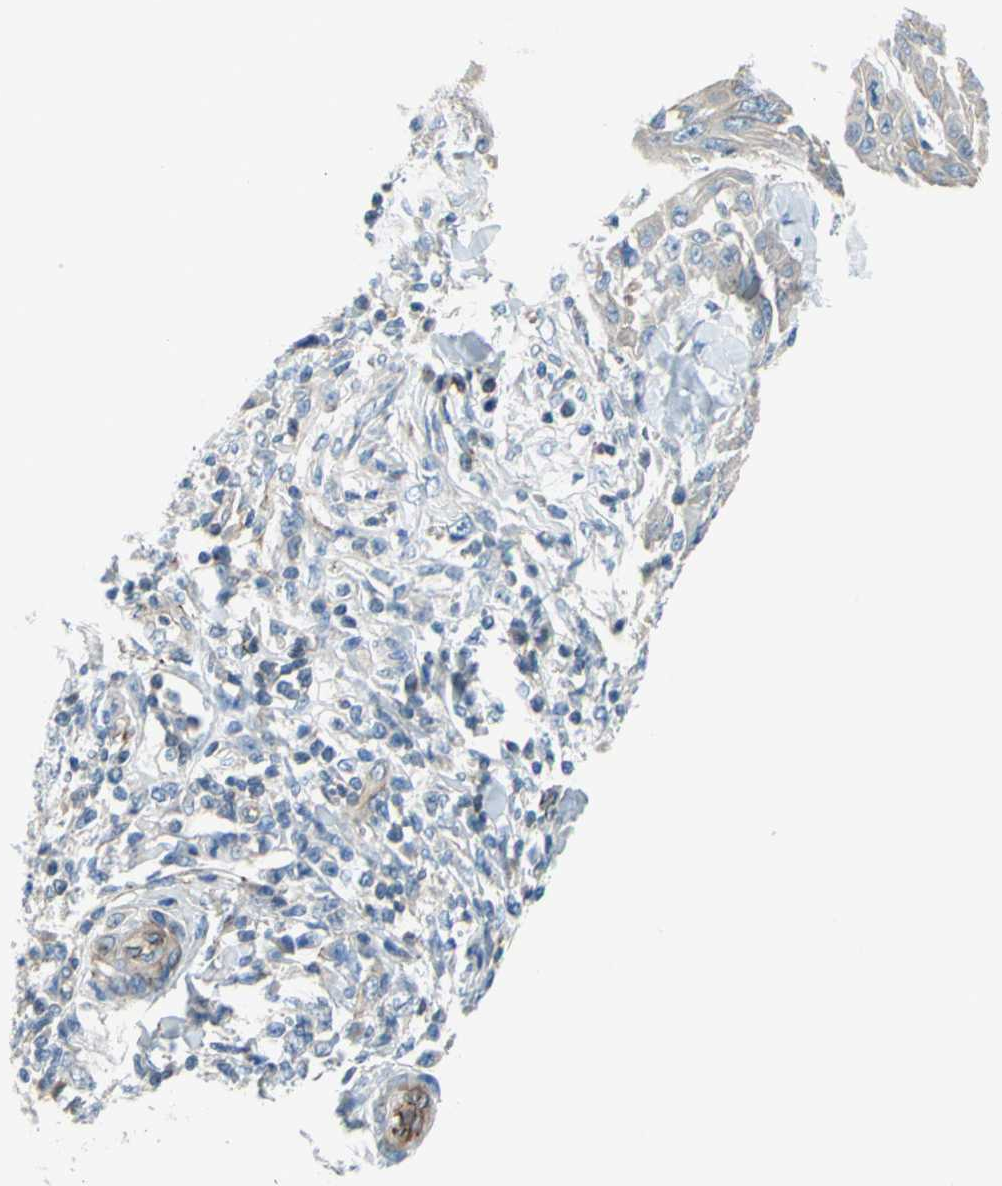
{"staining": {"intensity": "negative", "quantity": "none", "location": "none"}, "tissue": "skin cancer", "cell_type": "Tumor cells", "image_type": "cancer", "snomed": [{"axis": "morphology", "description": "Squamous cell carcinoma, NOS"}, {"axis": "topography", "description": "Skin"}], "caption": "Immunohistochemistry (IHC) image of skin squamous cell carcinoma stained for a protein (brown), which exhibits no expression in tumor cells. (DAB (3,3'-diaminobenzidine) immunohistochemistry (IHC), high magnification).", "gene": "PRRG2", "patient": {"sex": "male", "age": 24}}